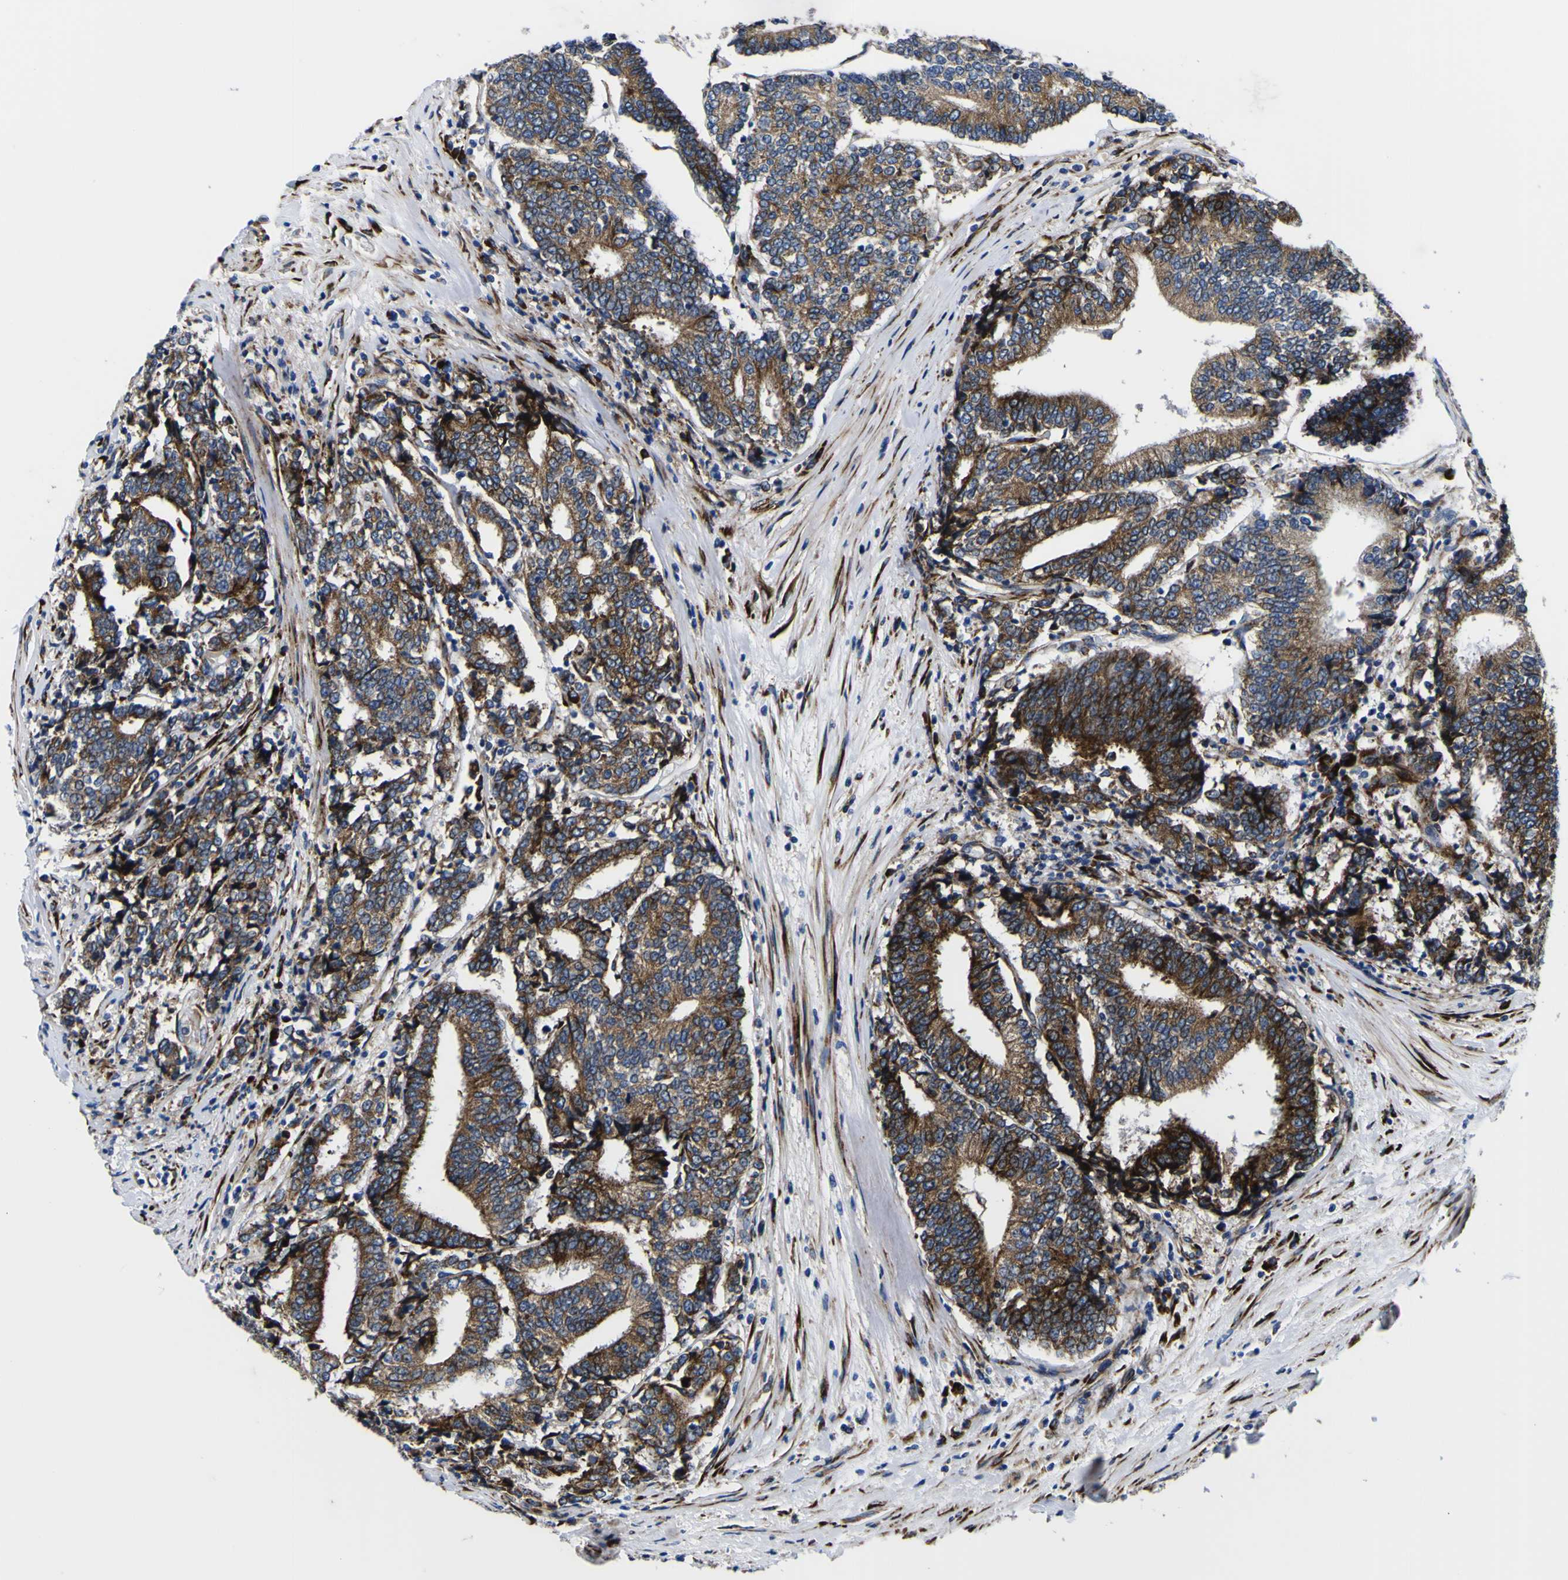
{"staining": {"intensity": "strong", "quantity": ">75%", "location": "cytoplasmic/membranous"}, "tissue": "prostate cancer", "cell_type": "Tumor cells", "image_type": "cancer", "snomed": [{"axis": "morphology", "description": "Normal tissue, NOS"}, {"axis": "morphology", "description": "Adenocarcinoma, High grade"}, {"axis": "topography", "description": "Prostate"}, {"axis": "topography", "description": "Seminal veicle"}], "caption": "Immunohistochemistry image of neoplastic tissue: human prostate cancer stained using immunohistochemistry (IHC) exhibits high levels of strong protein expression localized specifically in the cytoplasmic/membranous of tumor cells, appearing as a cytoplasmic/membranous brown color.", "gene": "SCD", "patient": {"sex": "male", "age": 55}}